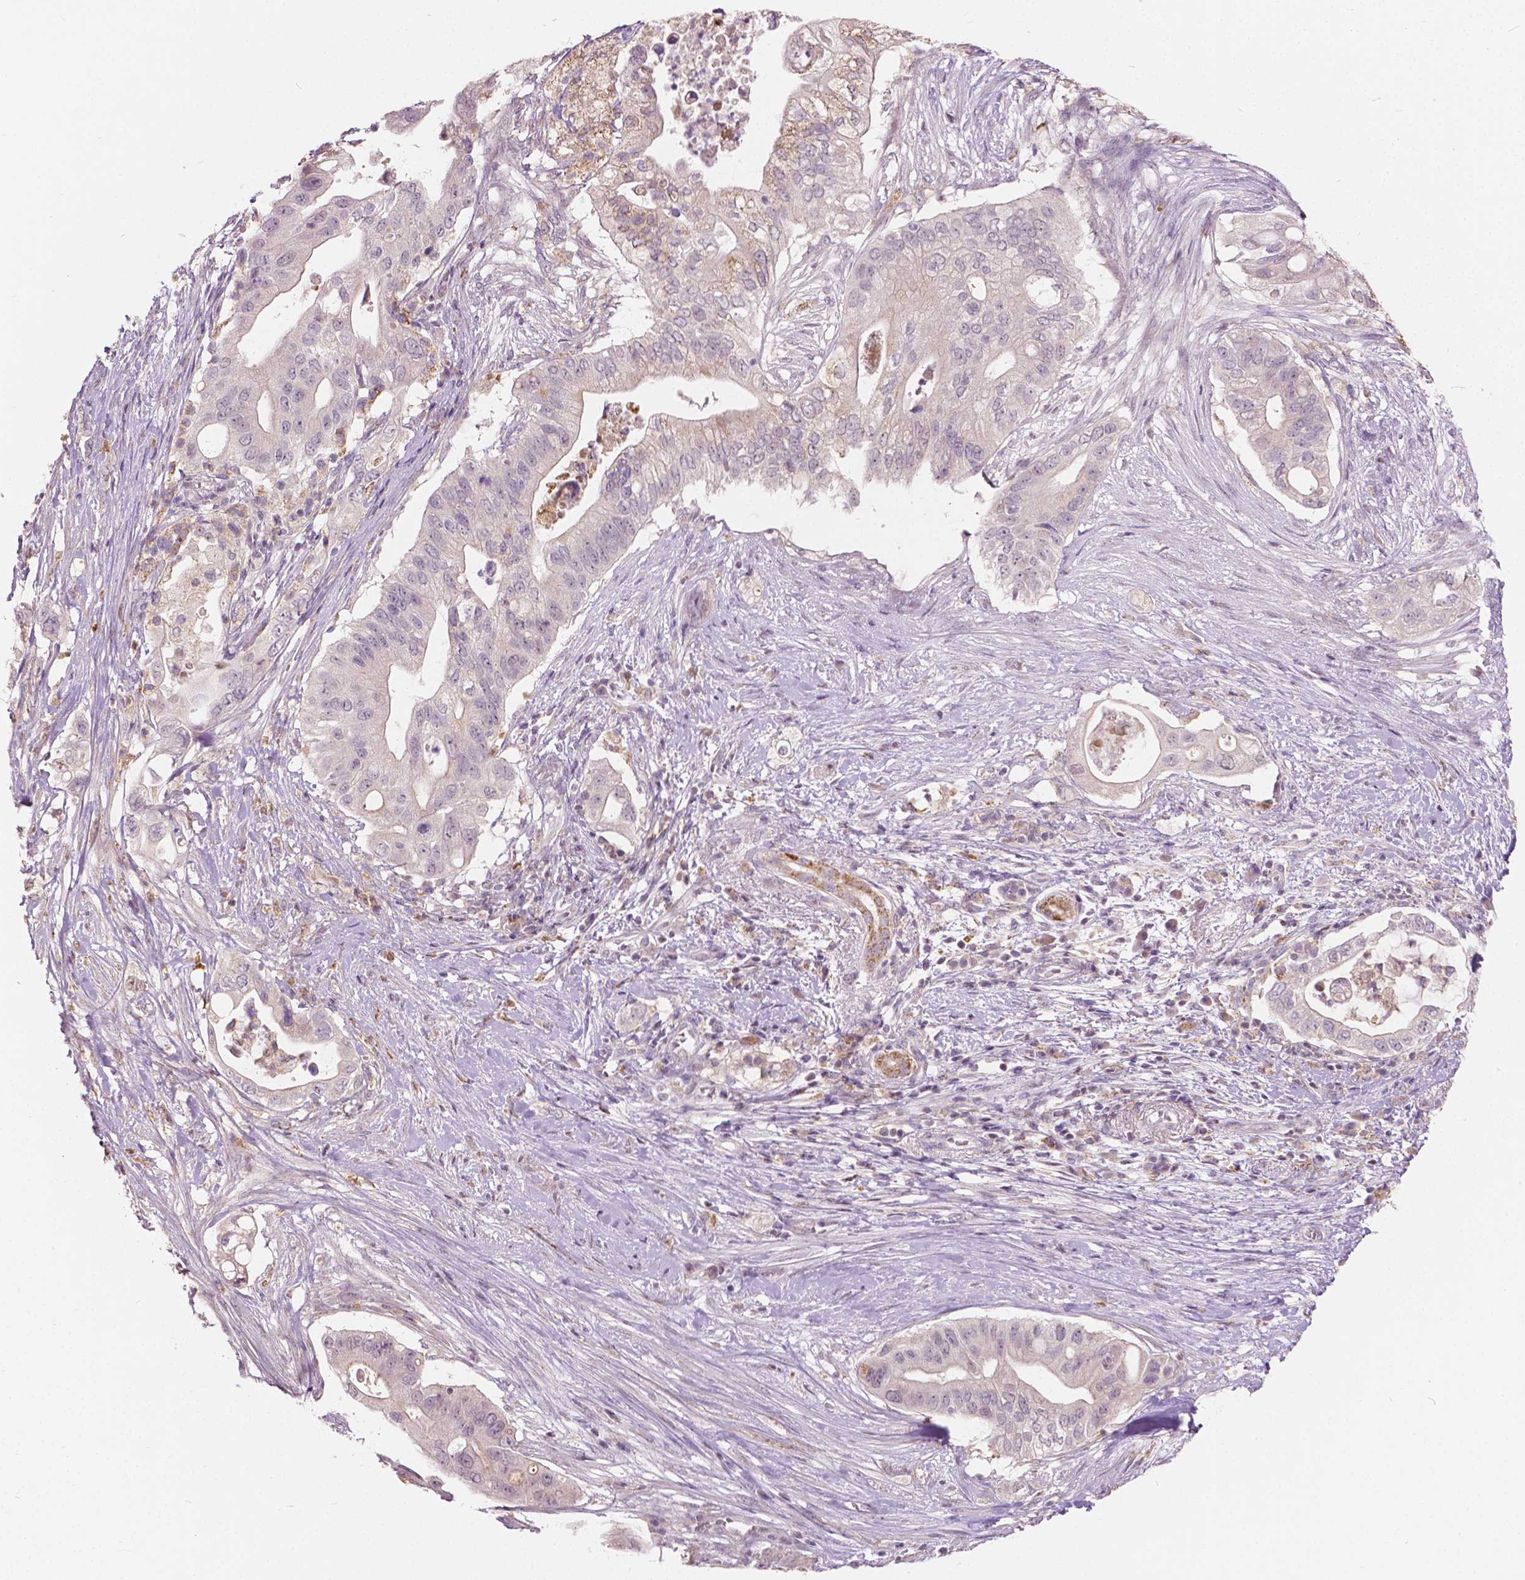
{"staining": {"intensity": "weak", "quantity": "<25%", "location": "cytoplasmic/membranous"}, "tissue": "pancreatic cancer", "cell_type": "Tumor cells", "image_type": "cancer", "snomed": [{"axis": "morphology", "description": "Adenocarcinoma, NOS"}, {"axis": "topography", "description": "Pancreas"}], "caption": "High magnification brightfield microscopy of adenocarcinoma (pancreatic) stained with DAB (3,3'-diaminobenzidine) (brown) and counterstained with hematoxylin (blue): tumor cells show no significant staining.", "gene": "DLX6", "patient": {"sex": "female", "age": 72}}